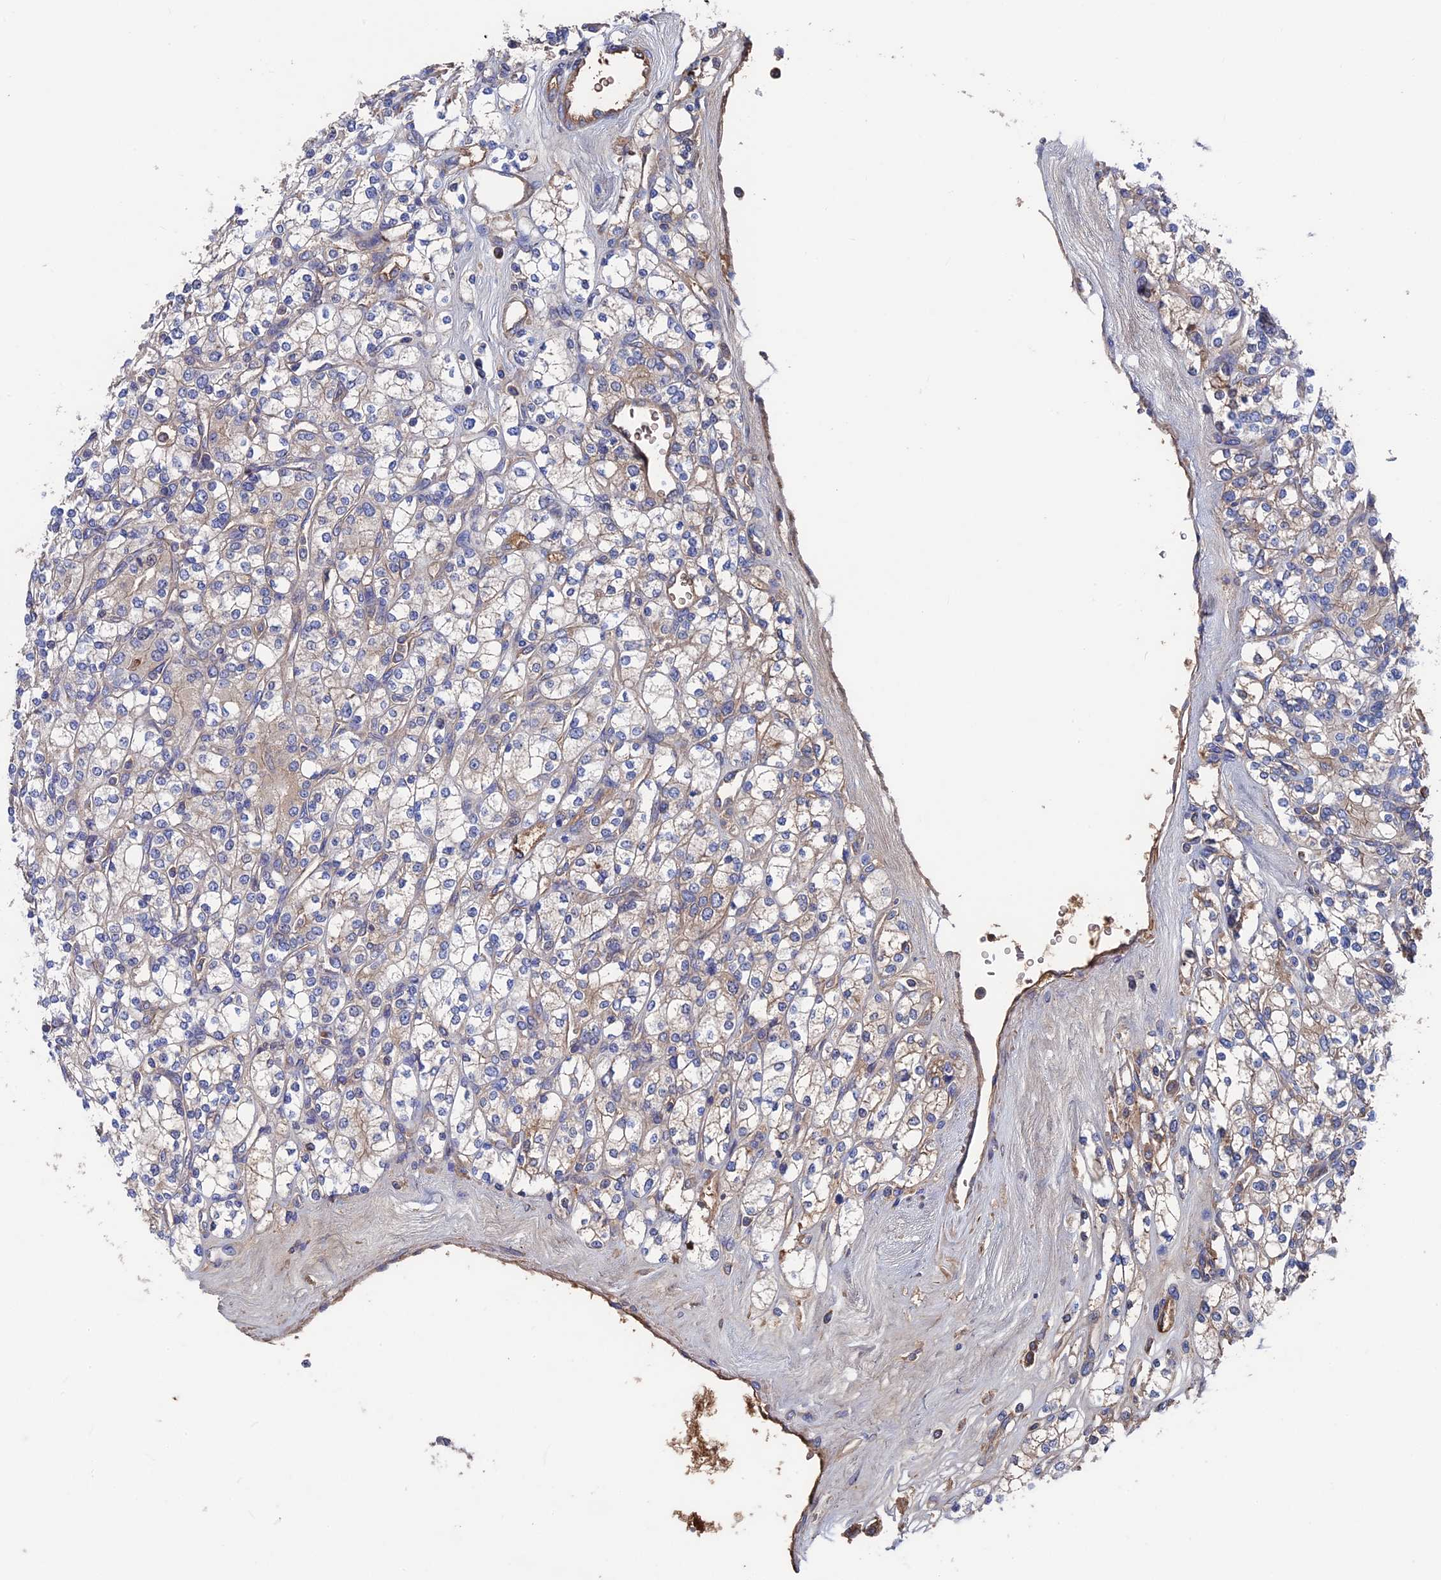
{"staining": {"intensity": "negative", "quantity": "none", "location": "none"}, "tissue": "renal cancer", "cell_type": "Tumor cells", "image_type": "cancer", "snomed": [{"axis": "morphology", "description": "Adenocarcinoma, NOS"}, {"axis": "topography", "description": "Kidney"}], "caption": "DAB immunohistochemical staining of human adenocarcinoma (renal) displays no significant expression in tumor cells.", "gene": "RPUSD1", "patient": {"sex": "male", "age": 77}}